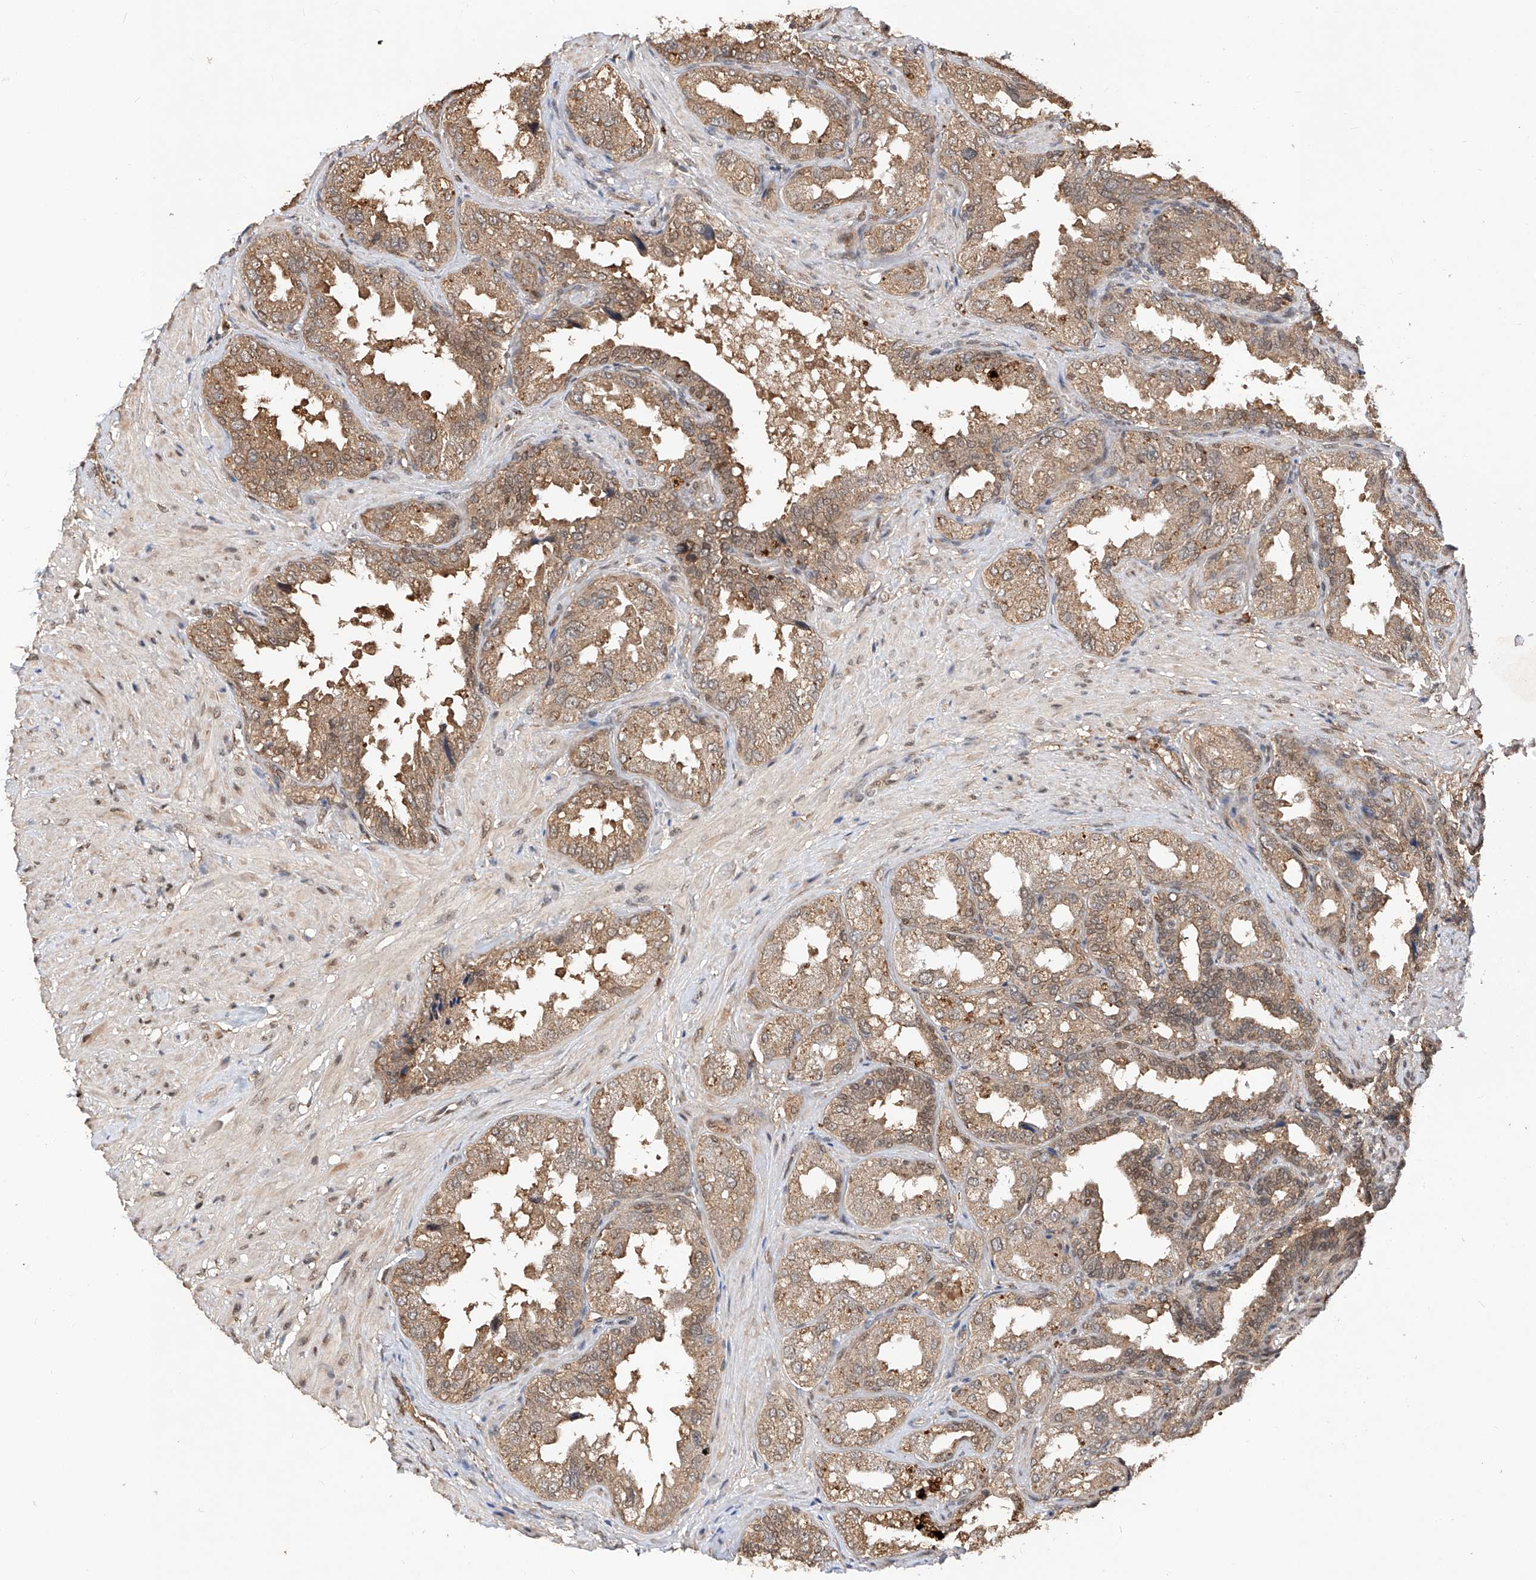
{"staining": {"intensity": "moderate", "quantity": ">75%", "location": "cytoplasmic/membranous"}, "tissue": "seminal vesicle", "cell_type": "Glandular cells", "image_type": "normal", "snomed": [{"axis": "morphology", "description": "Normal tissue, NOS"}, {"axis": "topography", "description": "Seminal veicle"}, {"axis": "topography", "description": "Peripheral nerve tissue"}], "caption": "An immunohistochemistry (IHC) micrograph of benign tissue is shown. Protein staining in brown shows moderate cytoplasmic/membranous positivity in seminal vesicle within glandular cells. (brown staining indicates protein expression, while blue staining denotes nuclei).", "gene": "RILPL2", "patient": {"sex": "male", "age": 63}}